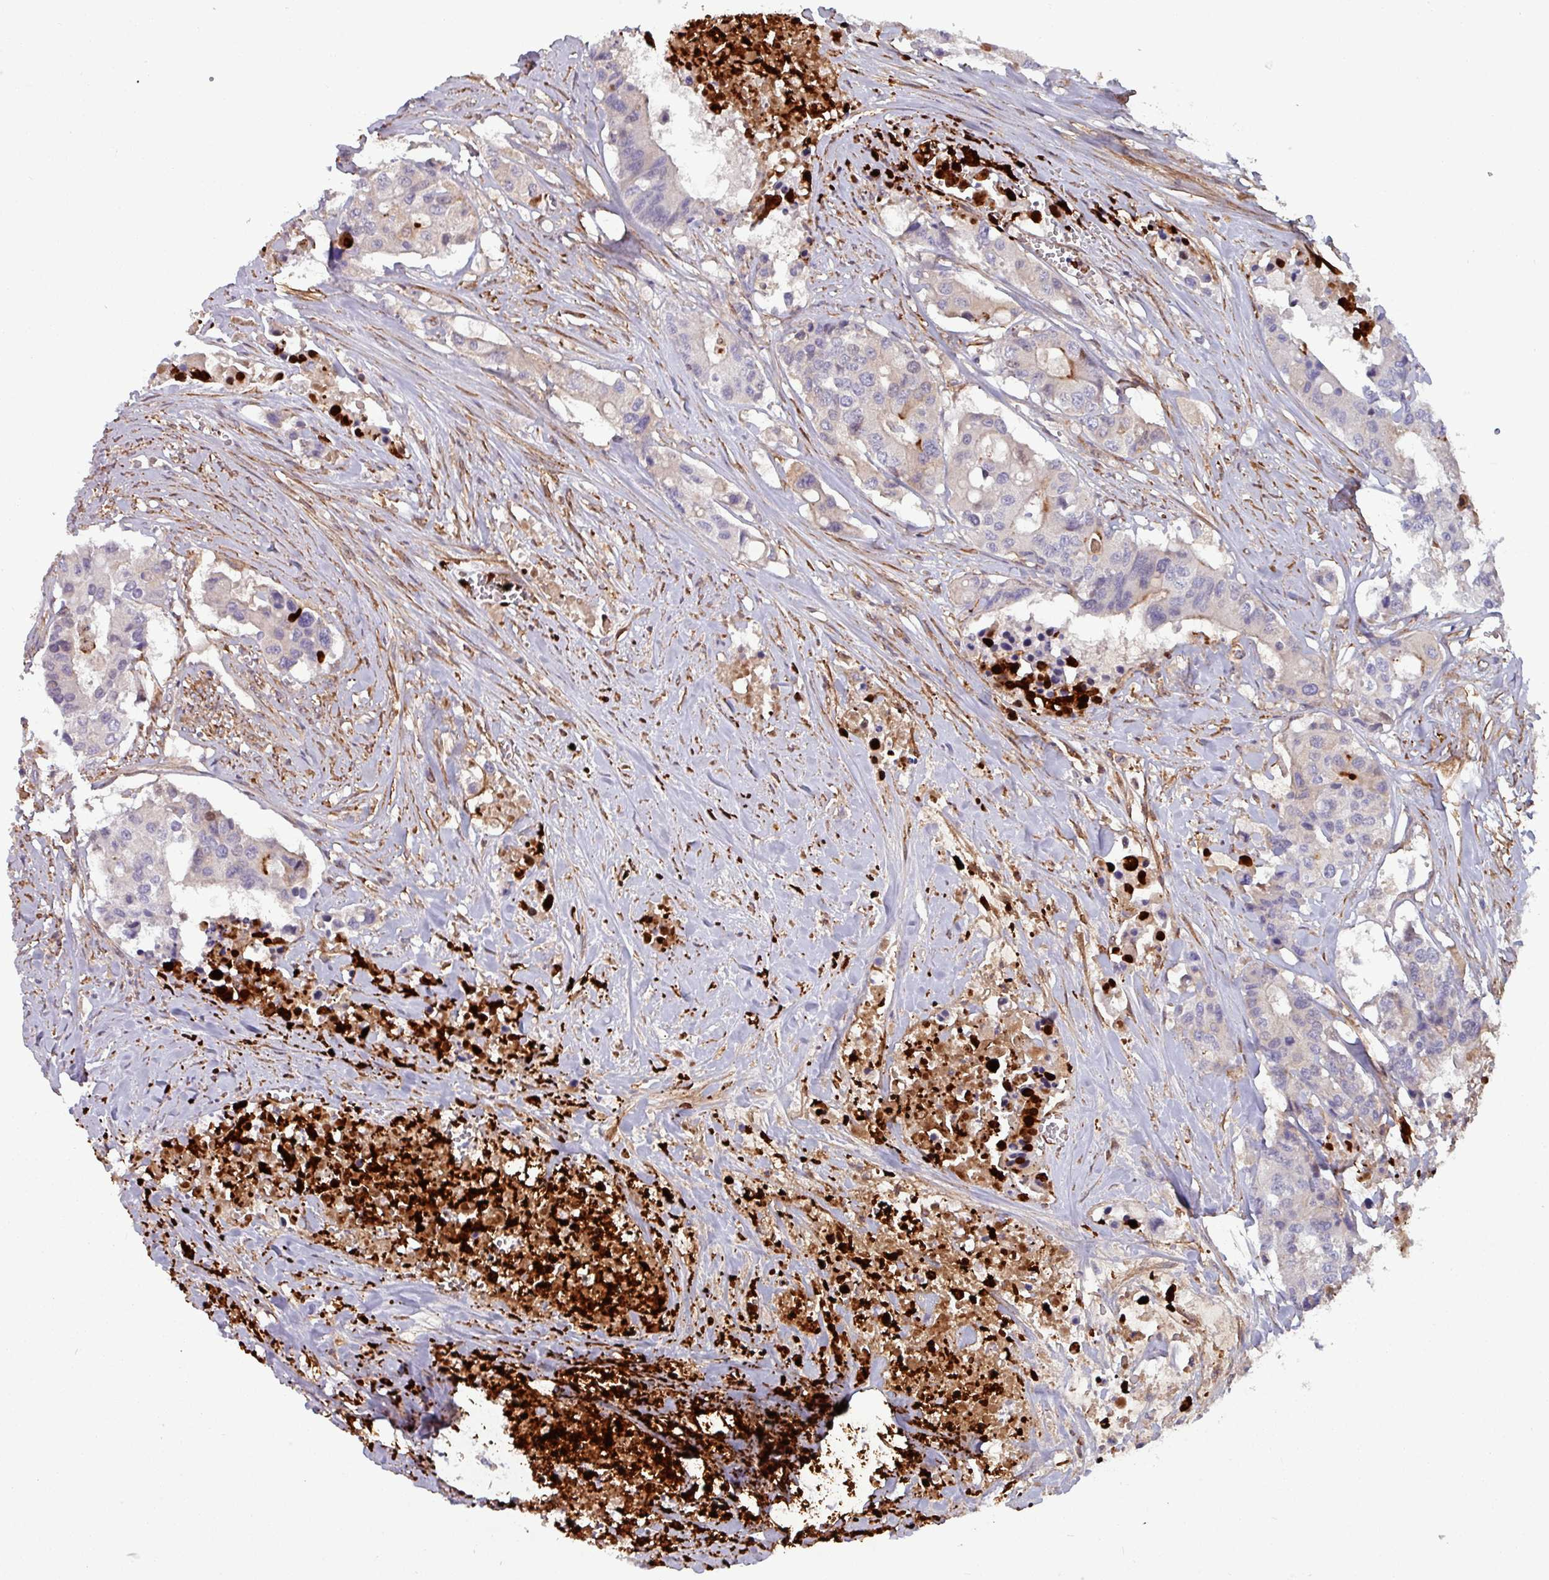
{"staining": {"intensity": "negative", "quantity": "none", "location": "none"}, "tissue": "colorectal cancer", "cell_type": "Tumor cells", "image_type": "cancer", "snomed": [{"axis": "morphology", "description": "Adenocarcinoma, NOS"}, {"axis": "topography", "description": "Colon"}], "caption": "Immunohistochemistry (IHC) micrograph of human colorectal cancer (adenocarcinoma) stained for a protein (brown), which demonstrates no staining in tumor cells.", "gene": "PCED1A", "patient": {"sex": "male", "age": 77}}